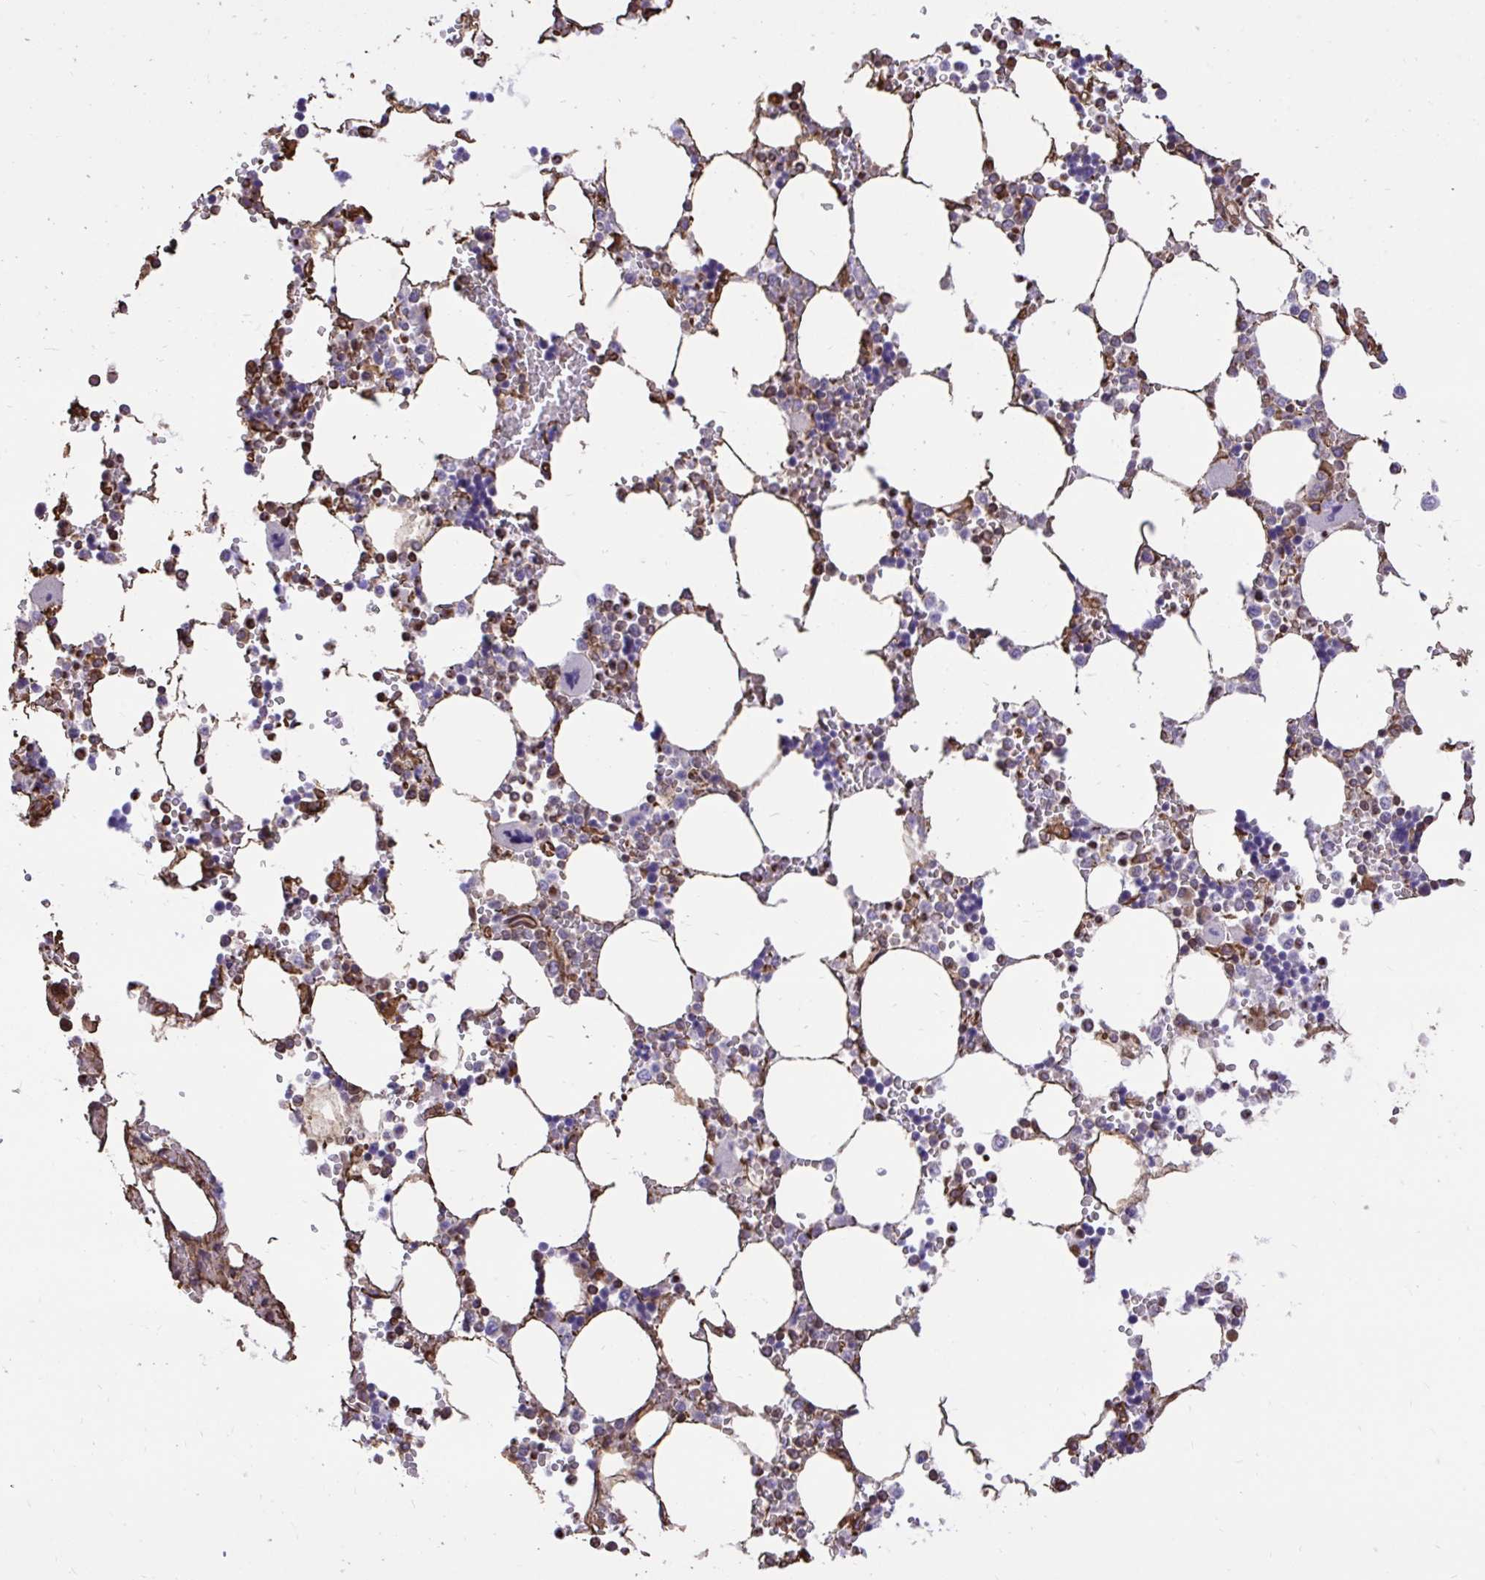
{"staining": {"intensity": "moderate", "quantity": "<25%", "location": "cytoplasmic/membranous"}, "tissue": "bone marrow", "cell_type": "Hematopoietic cells", "image_type": "normal", "snomed": [{"axis": "morphology", "description": "Normal tissue, NOS"}, {"axis": "topography", "description": "Bone marrow"}], "caption": "Hematopoietic cells exhibit low levels of moderate cytoplasmic/membranous staining in approximately <25% of cells in normal human bone marrow. Using DAB (3,3'-diaminobenzidine) (brown) and hematoxylin (blue) stains, captured at high magnification using brightfield microscopy.", "gene": "RNF103", "patient": {"sex": "male", "age": 64}}